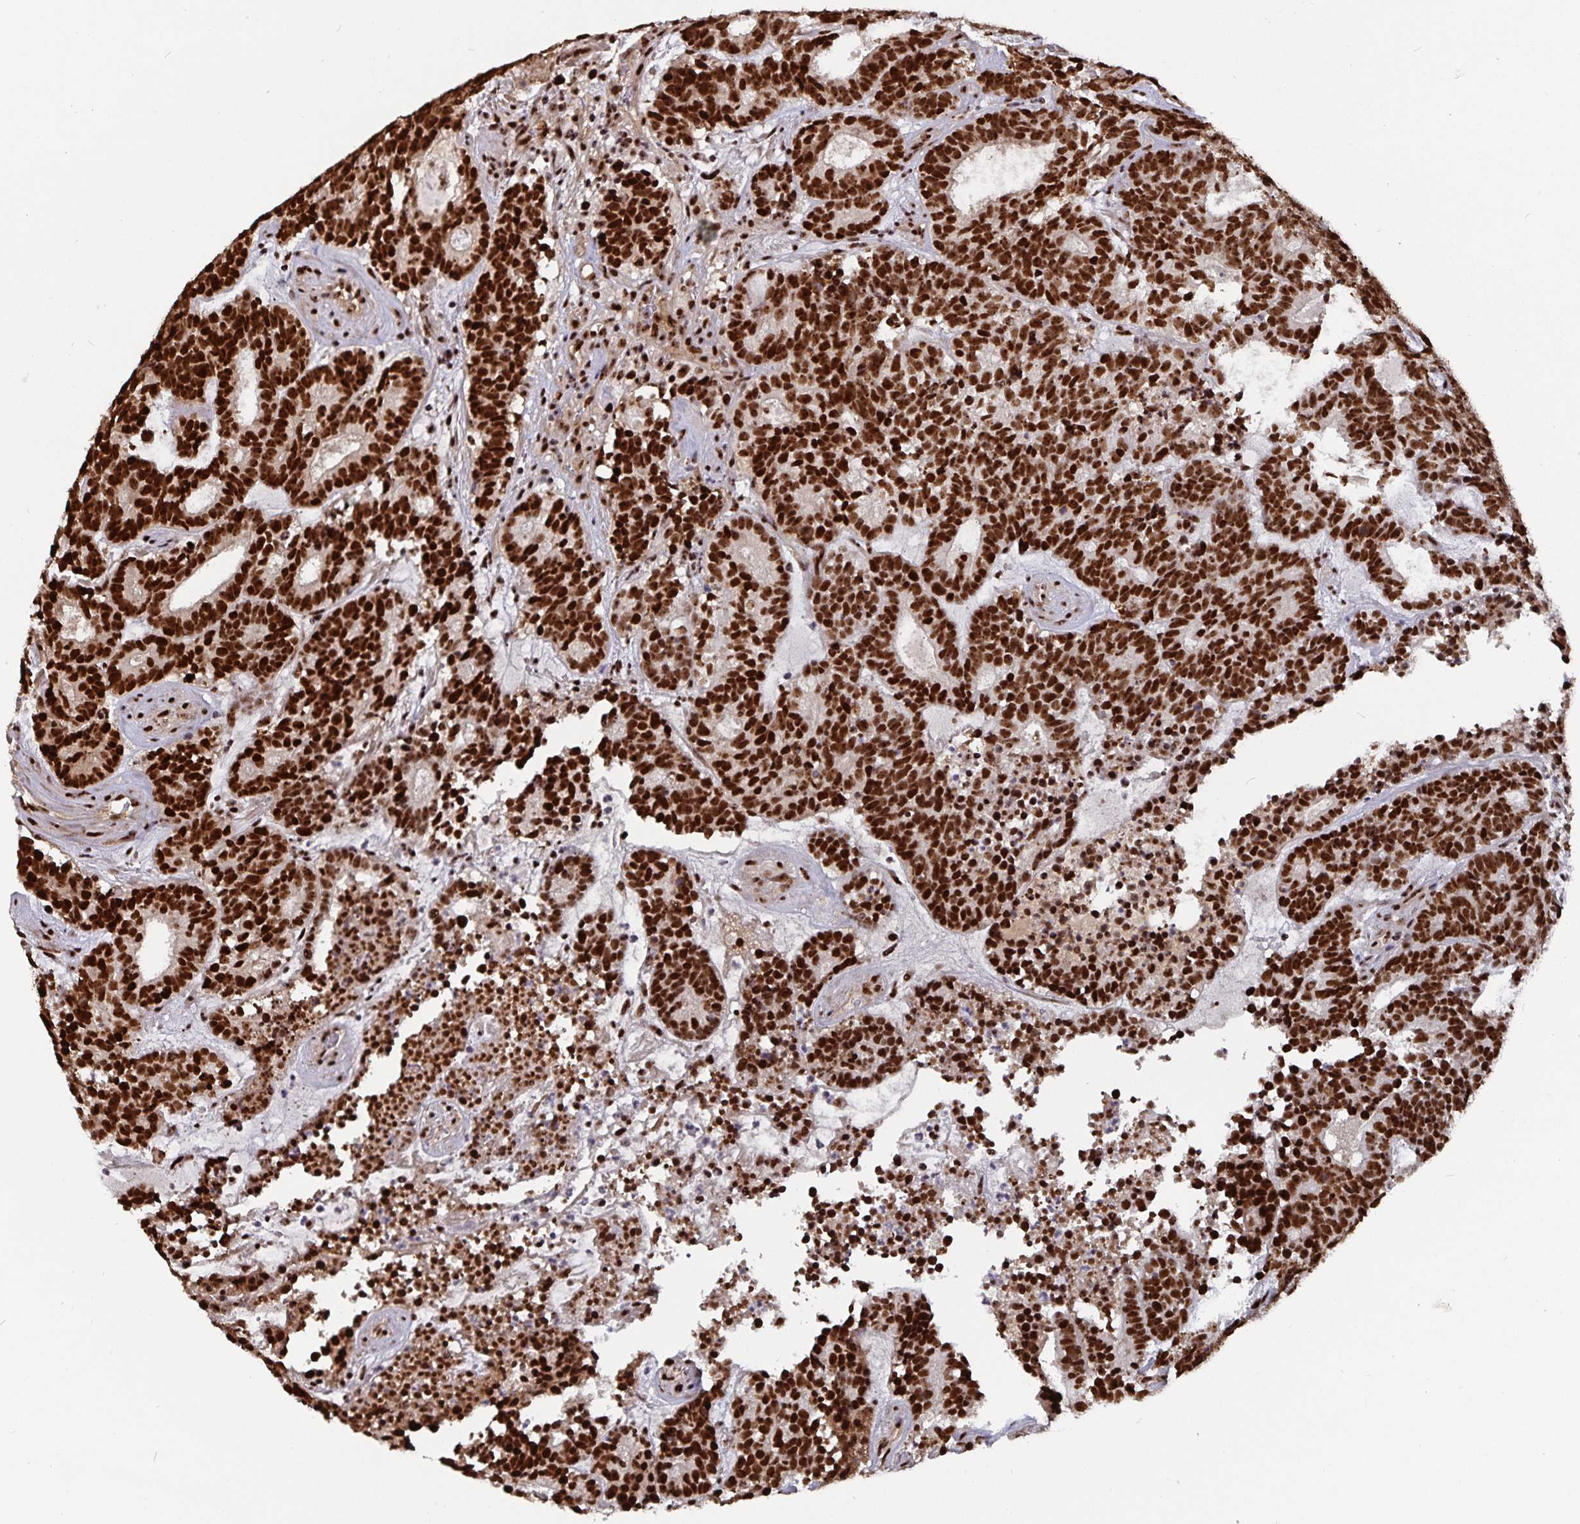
{"staining": {"intensity": "strong", "quantity": ">75%", "location": "nuclear"}, "tissue": "head and neck cancer", "cell_type": "Tumor cells", "image_type": "cancer", "snomed": [{"axis": "morphology", "description": "Adenocarcinoma, NOS"}, {"axis": "topography", "description": "Head-Neck"}], "caption": "An IHC micrograph of tumor tissue is shown. Protein staining in brown labels strong nuclear positivity in head and neck cancer within tumor cells.", "gene": "LAS1L", "patient": {"sex": "female", "age": 81}}